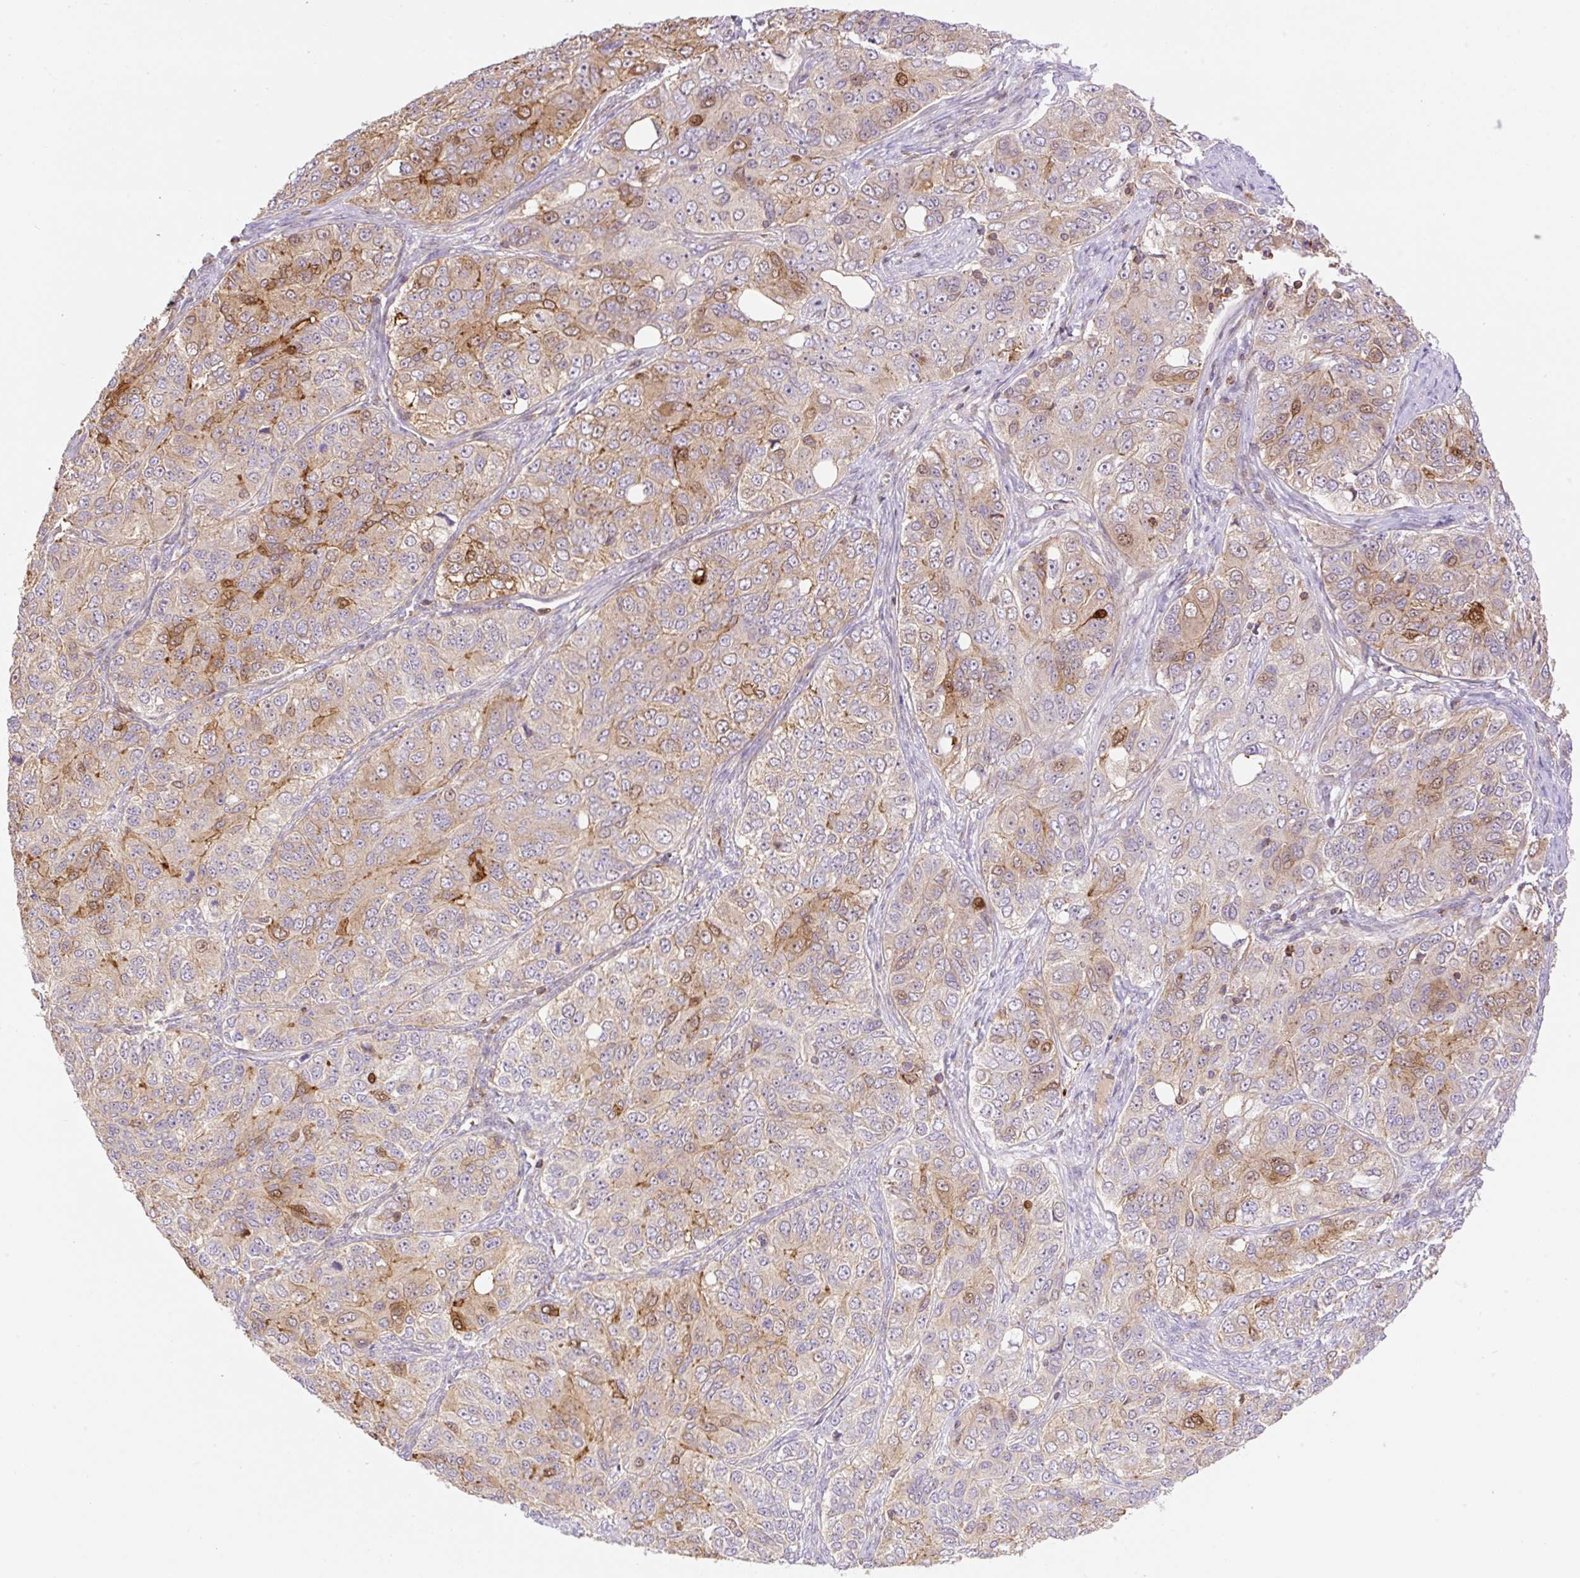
{"staining": {"intensity": "moderate", "quantity": "25%-75%", "location": "cytoplasmic/membranous"}, "tissue": "ovarian cancer", "cell_type": "Tumor cells", "image_type": "cancer", "snomed": [{"axis": "morphology", "description": "Carcinoma, endometroid"}, {"axis": "topography", "description": "Ovary"}], "caption": "Approximately 25%-75% of tumor cells in human endometroid carcinoma (ovarian) demonstrate moderate cytoplasmic/membranous protein expression as visualized by brown immunohistochemical staining.", "gene": "VPS25", "patient": {"sex": "female", "age": 51}}